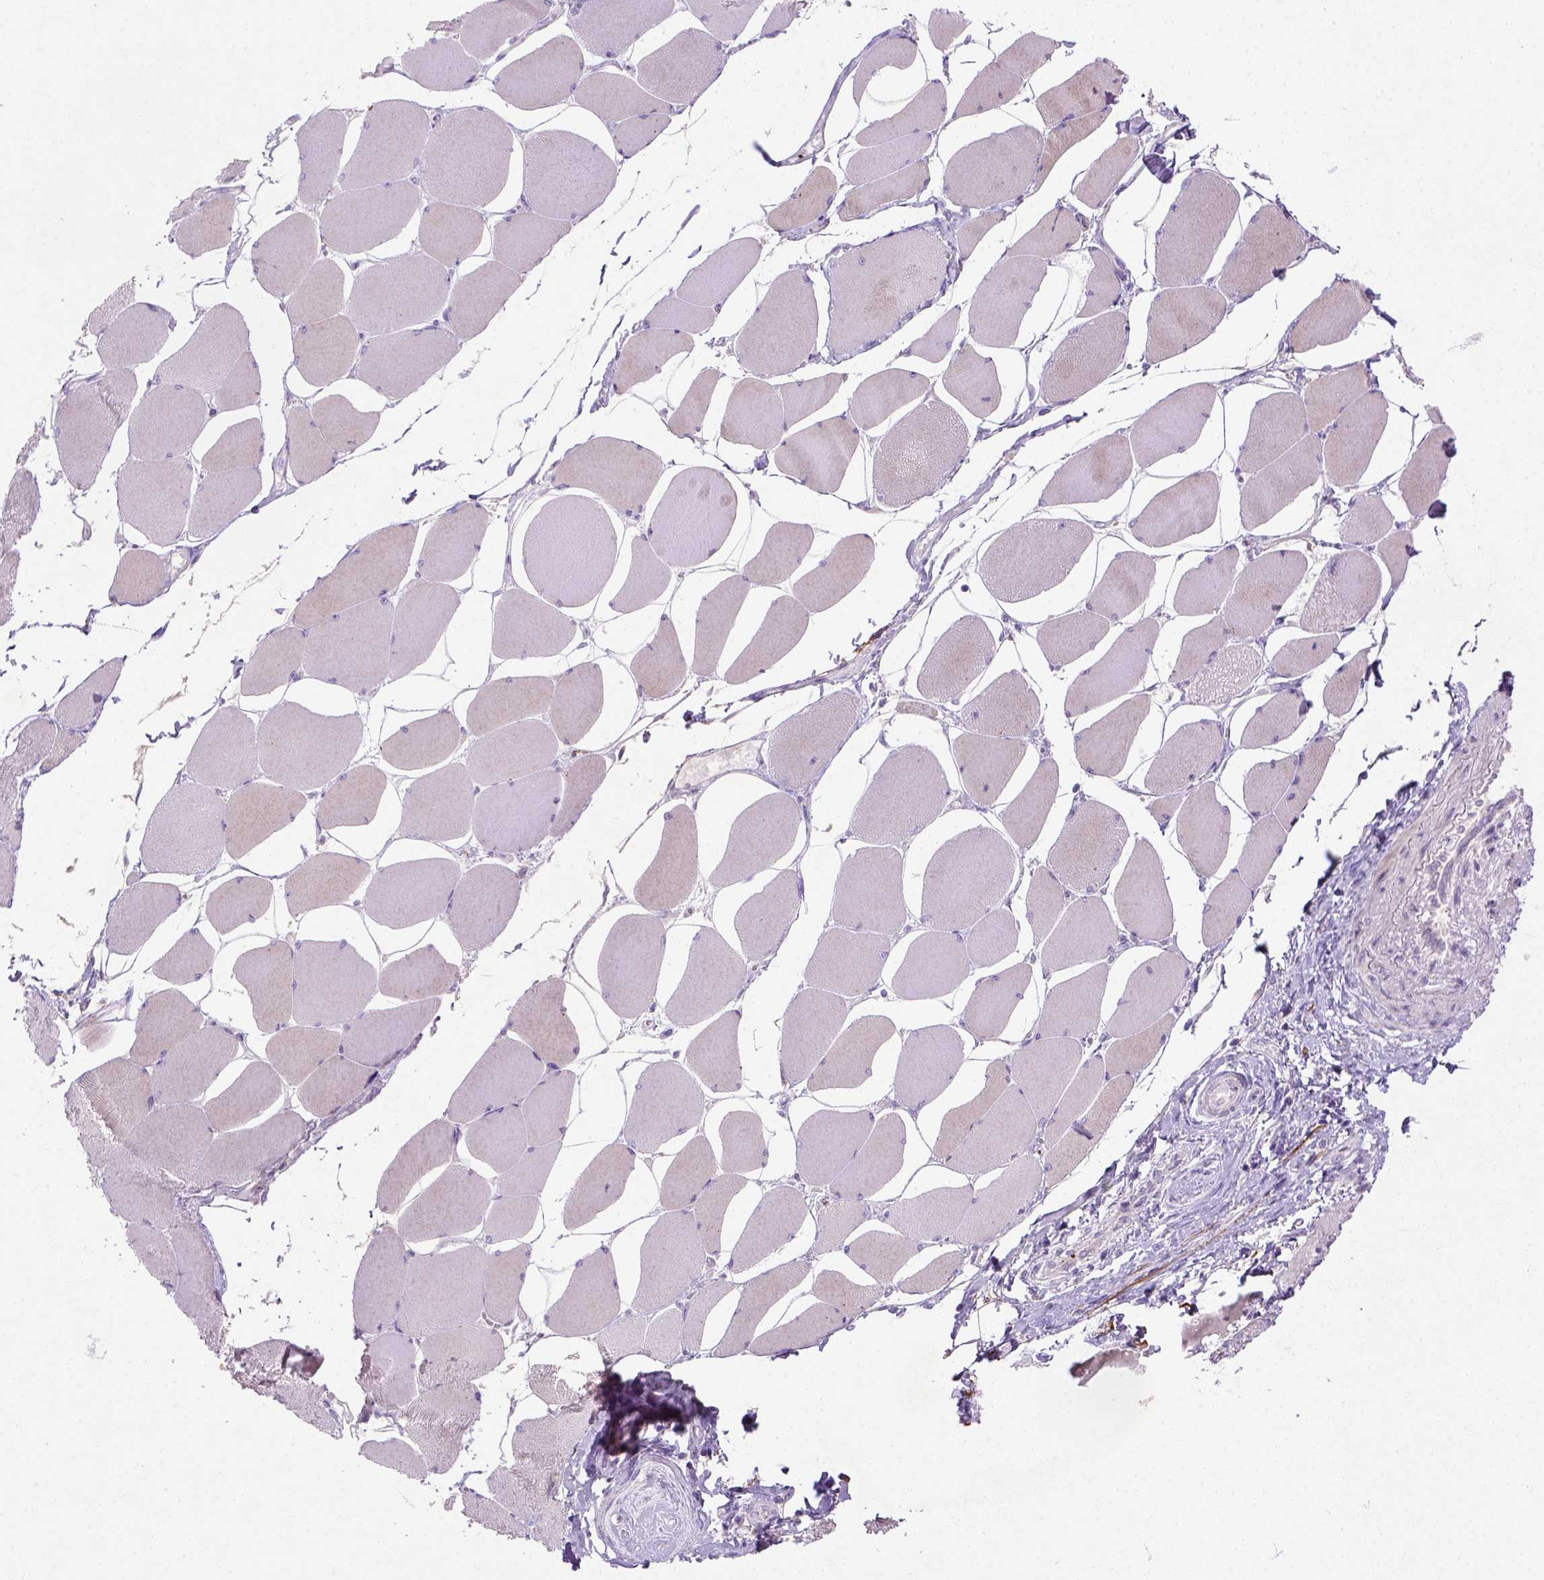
{"staining": {"intensity": "weak", "quantity": "<25%", "location": "cytoplasmic/membranous"}, "tissue": "skeletal muscle", "cell_type": "Myocytes", "image_type": "normal", "snomed": [{"axis": "morphology", "description": "Normal tissue, NOS"}, {"axis": "topography", "description": "Skeletal muscle"}], "caption": "A high-resolution micrograph shows IHC staining of benign skeletal muscle, which reveals no significant staining in myocytes.", "gene": "NUDT2", "patient": {"sex": "female", "age": 75}}